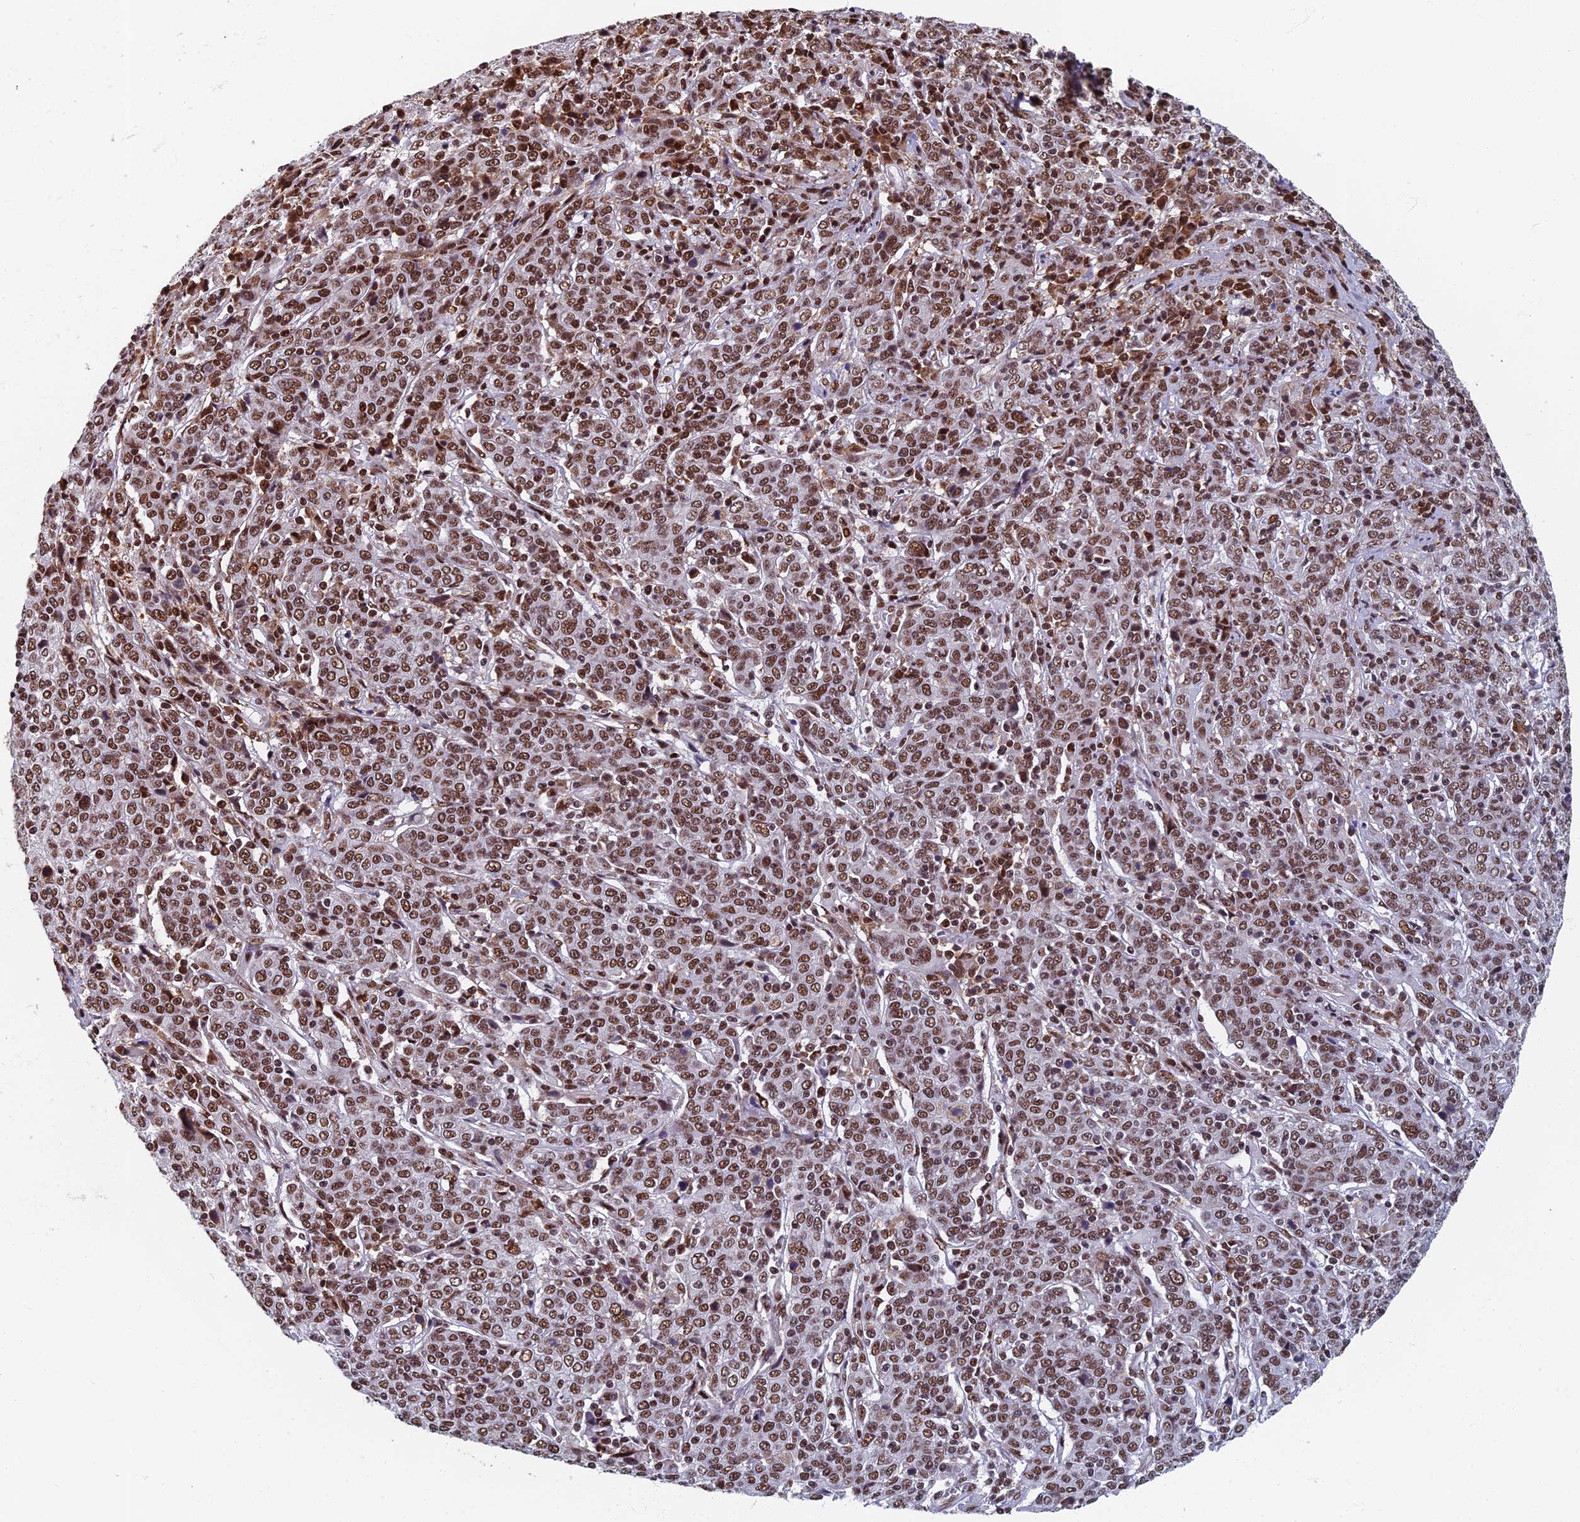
{"staining": {"intensity": "moderate", "quantity": ">75%", "location": "nuclear"}, "tissue": "cervical cancer", "cell_type": "Tumor cells", "image_type": "cancer", "snomed": [{"axis": "morphology", "description": "Squamous cell carcinoma, NOS"}, {"axis": "topography", "description": "Cervix"}], "caption": "This photomicrograph demonstrates squamous cell carcinoma (cervical) stained with IHC to label a protein in brown. The nuclear of tumor cells show moderate positivity for the protein. Nuclei are counter-stained blue.", "gene": "TAF13", "patient": {"sex": "female", "age": 67}}